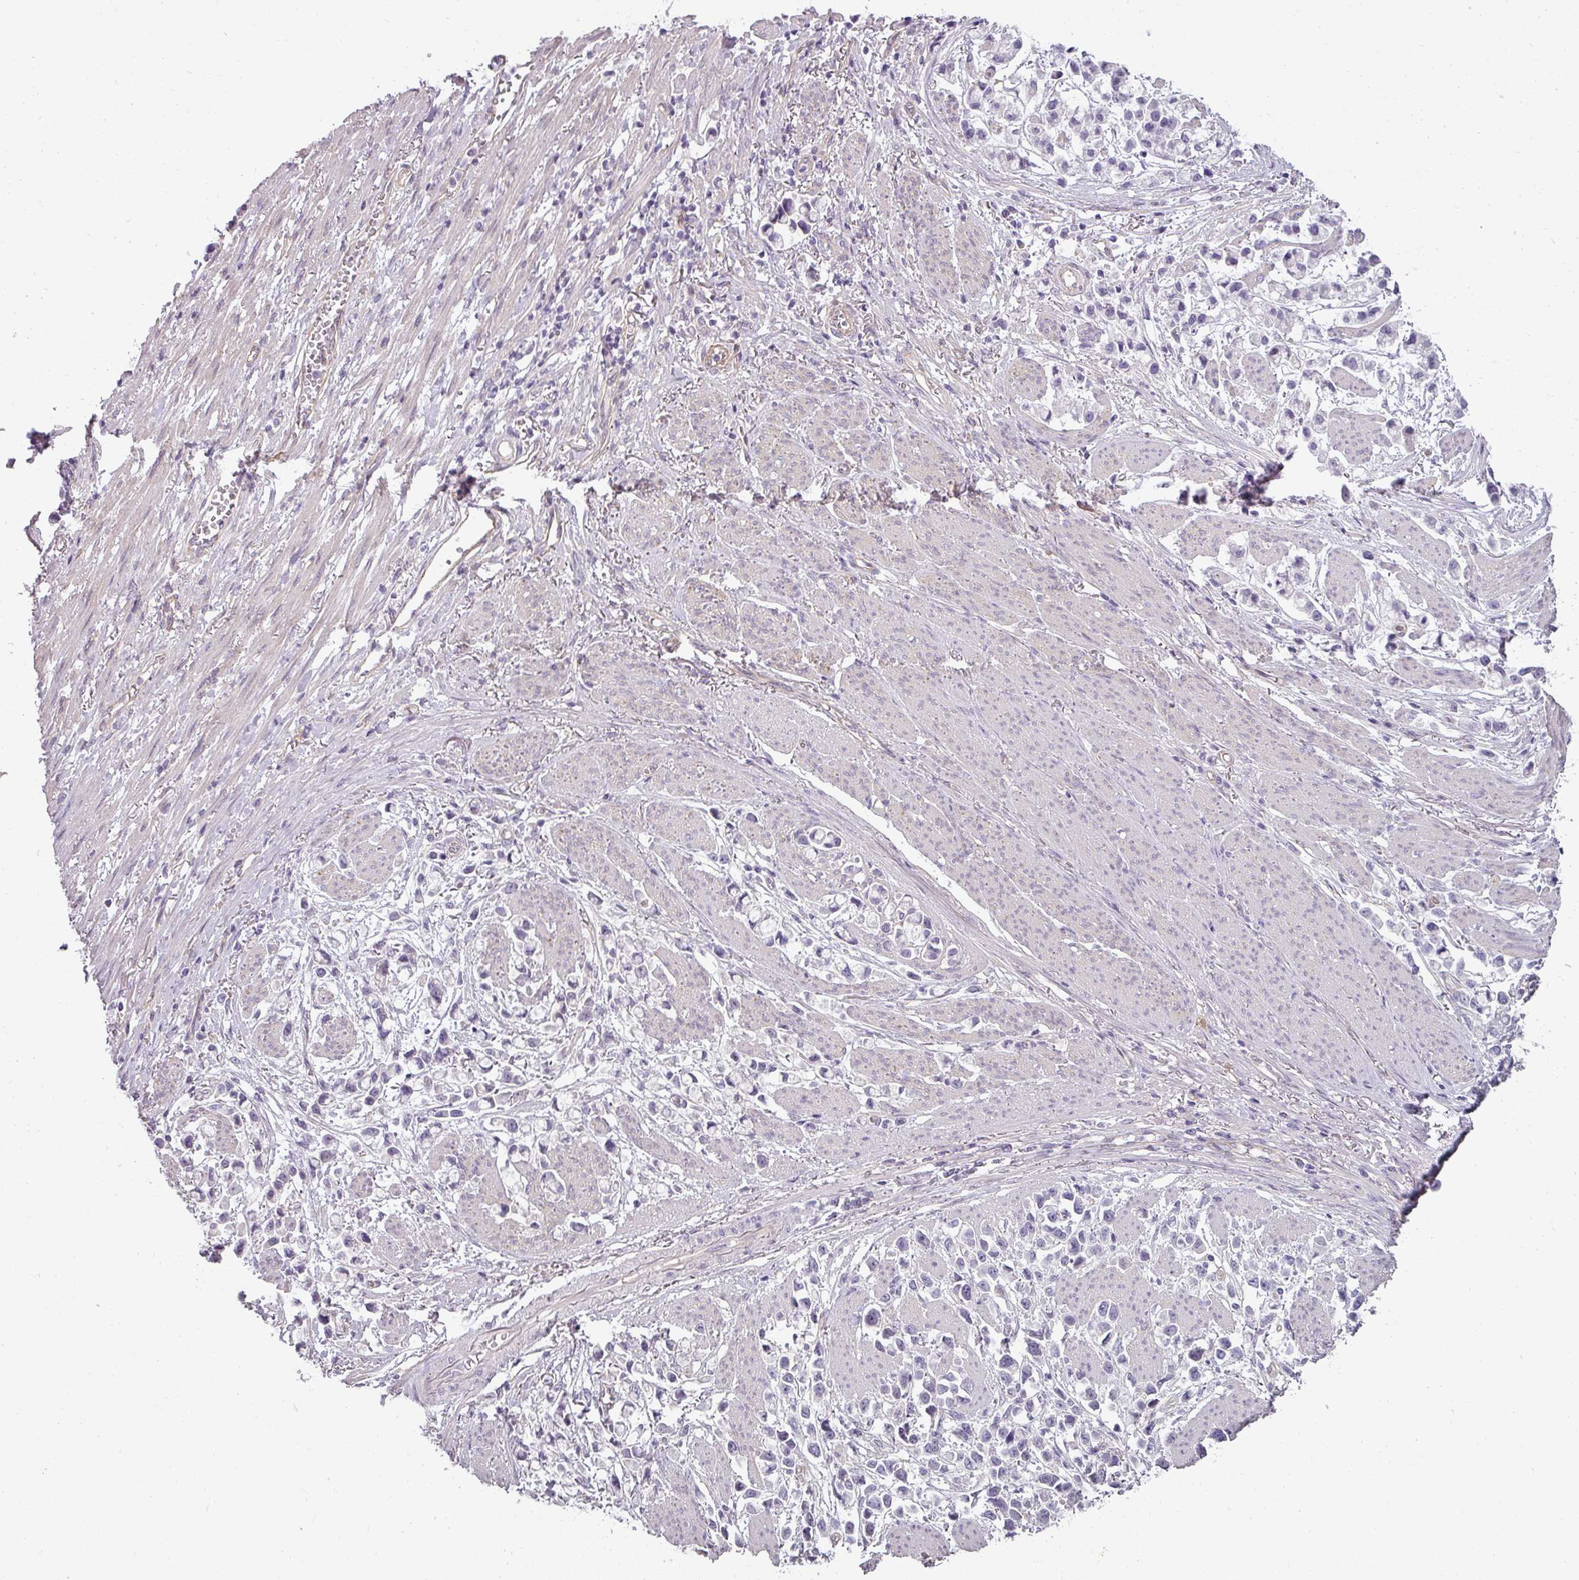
{"staining": {"intensity": "negative", "quantity": "none", "location": "none"}, "tissue": "stomach cancer", "cell_type": "Tumor cells", "image_type": "cancer", "snomed": [{"axis": "morphology", "description": "Adenocarcinoma, NOS"}, {"axis": "topography", "description": "Stomach"}], "caption": "IHC of stomach cancer demonstrates no staining in tumor cells.", "gene": "ASB1", "patient": {"sex": "female", "age": 81}}